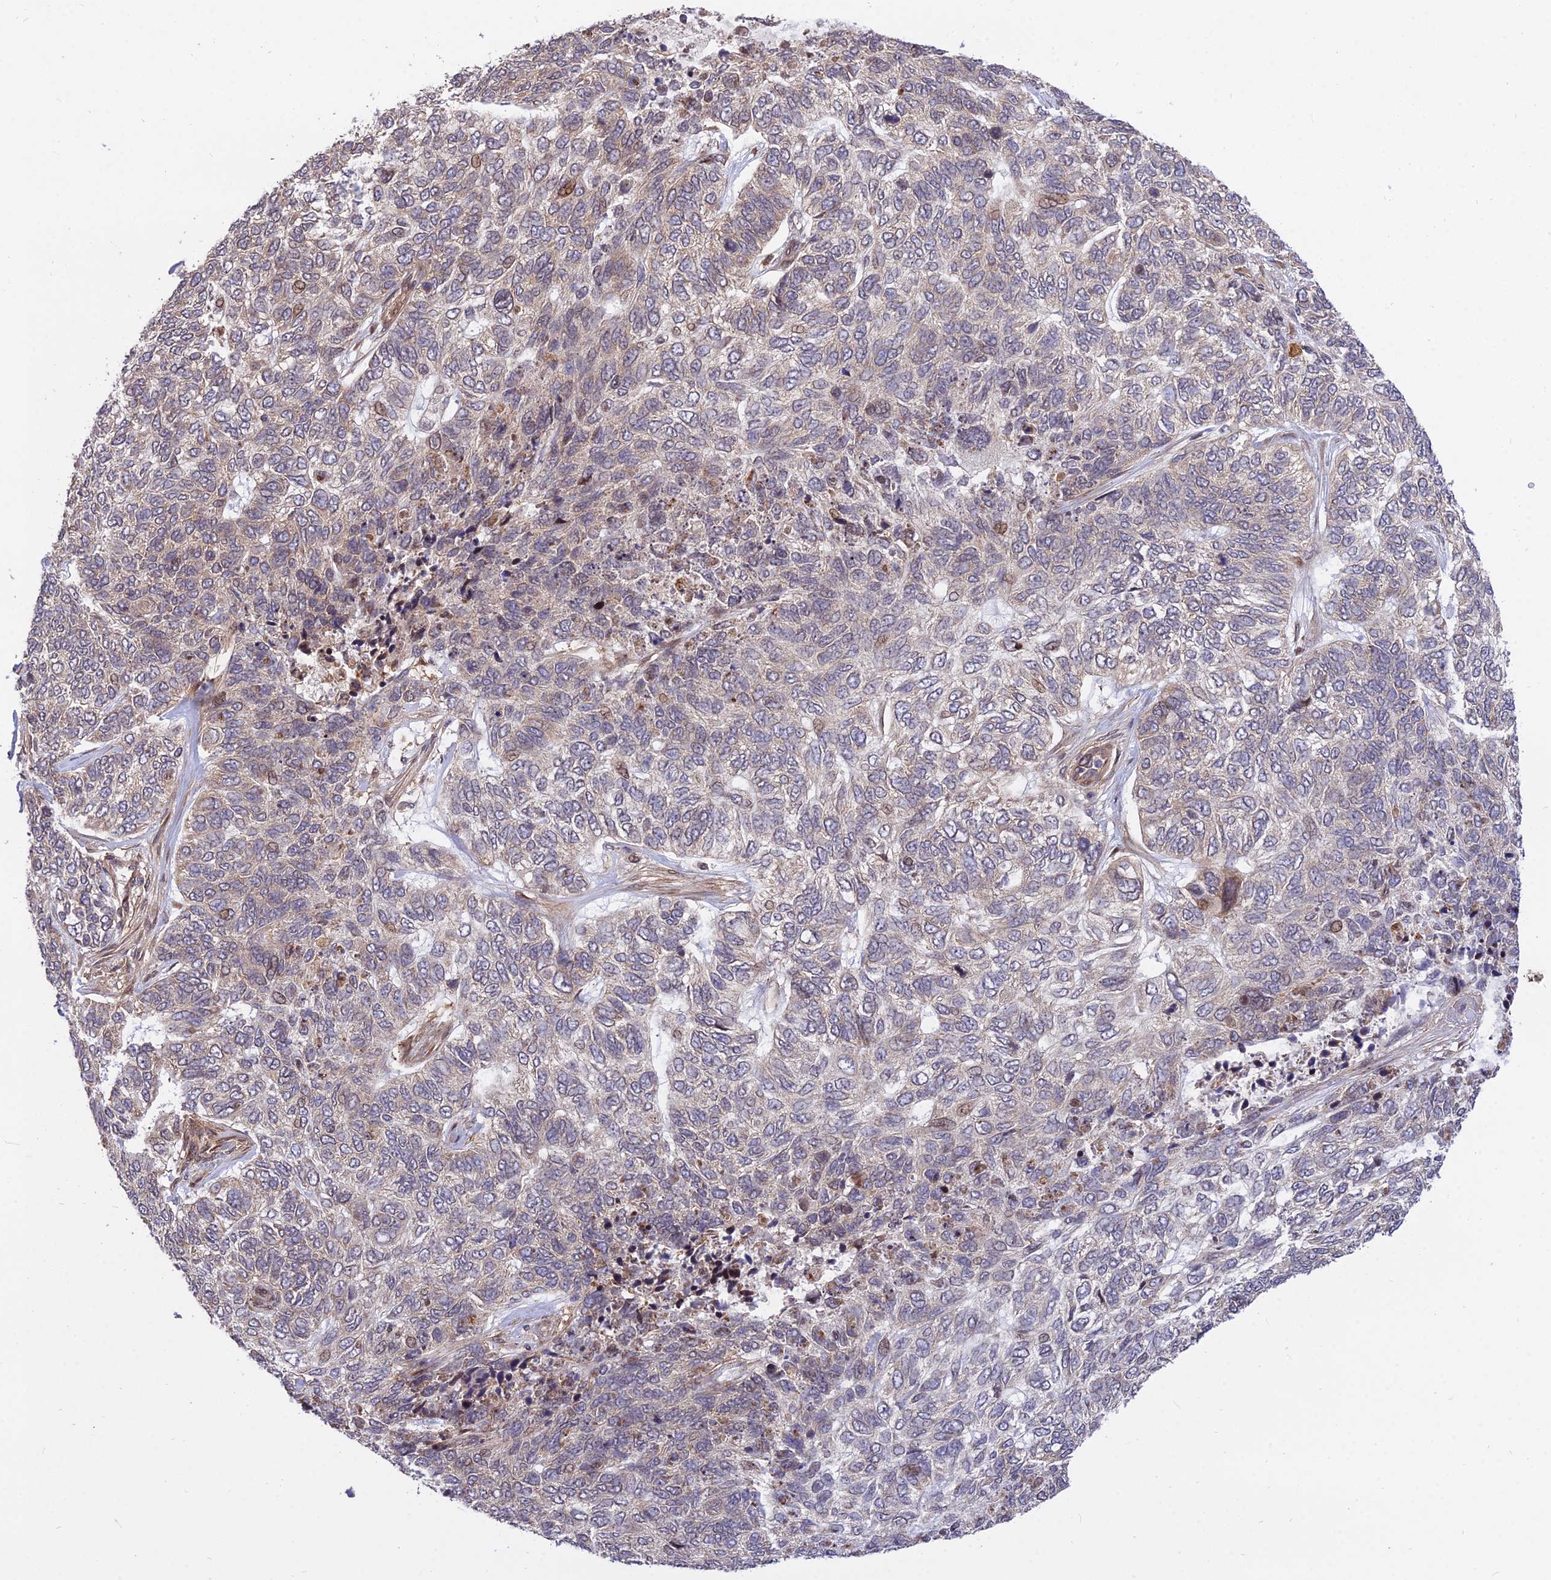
{"staining": {"intensity": "weak", "quantity": "<25%", "location": "cytoplasmic/membranous"}, "tissue": "skin cancer", "cell_type": "Tumor cells", "image_type": "cancer", "snomed": [{"axis": "morphology", "description": "Basal cell carcinoma"}, {"axis": "topography", "description": "Skin"}], "caption": "Tumor cells show no significant expression in skin cancer (basal cell carcinoma).", "gene": "SMG6", "patient": {"sex": "female", "age": 65}}